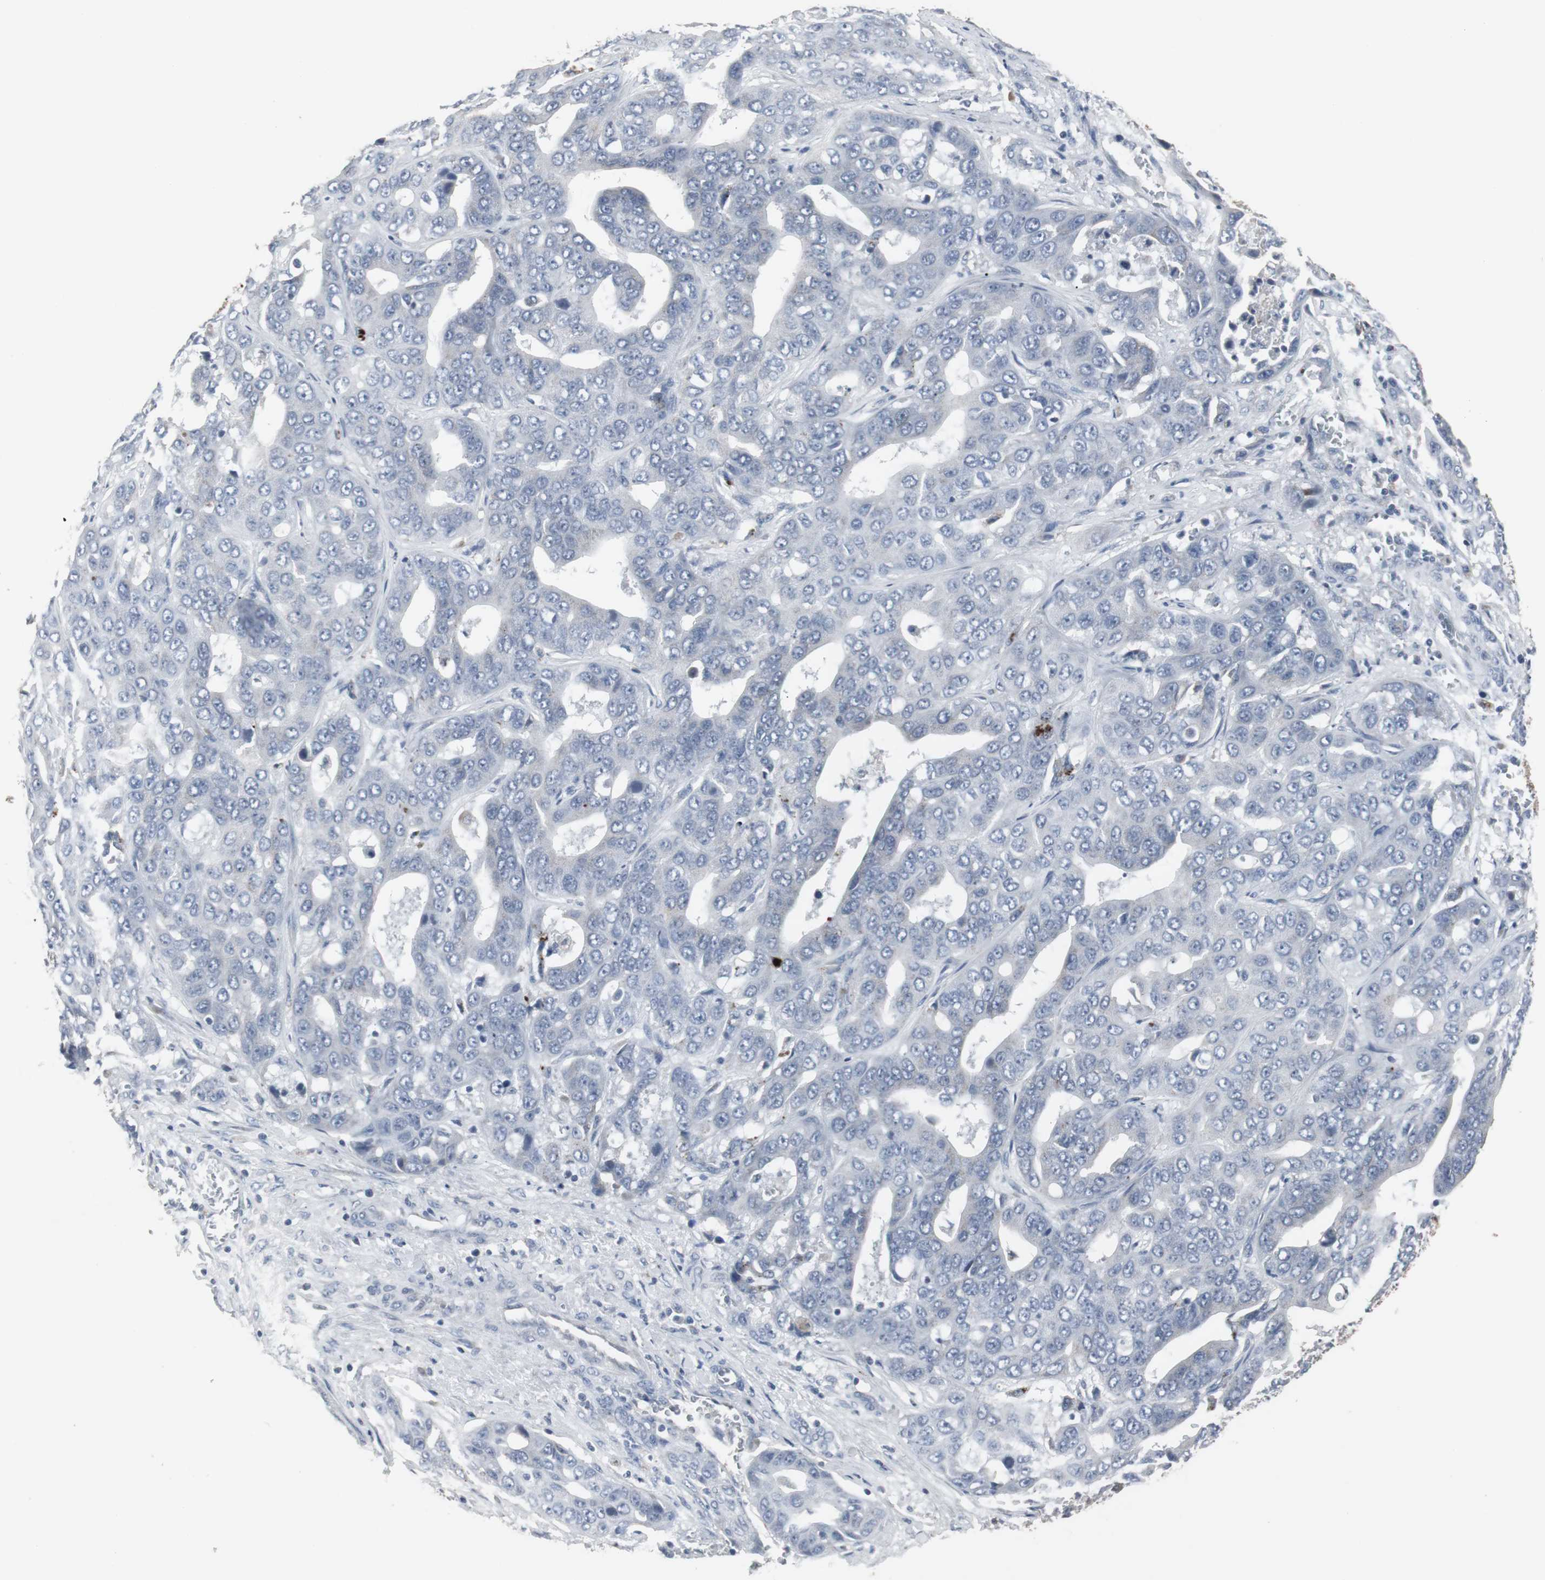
{"staining": {"intensity": "negative", "quantity": "none", "location": "none"}, "tissue": "liver cancer", "cell_type": "Tumor cells", "image_type": "cancer", "snomed": [{"axis": "morphology", "description": "Cholangiocarcinoma"}, {"axis": "topography", "description": "Liver"}], "caption": "This histopathology image is of liver cancer (cholangiocarcinoma) stained with IHC to label a protein in brown with the nuclei are counter-stained blue. There is no staining in tumor cells. Nuclei are stained in blue.", "gene": "ACAA1", "patient": {"sex": "female", "age": 52}}